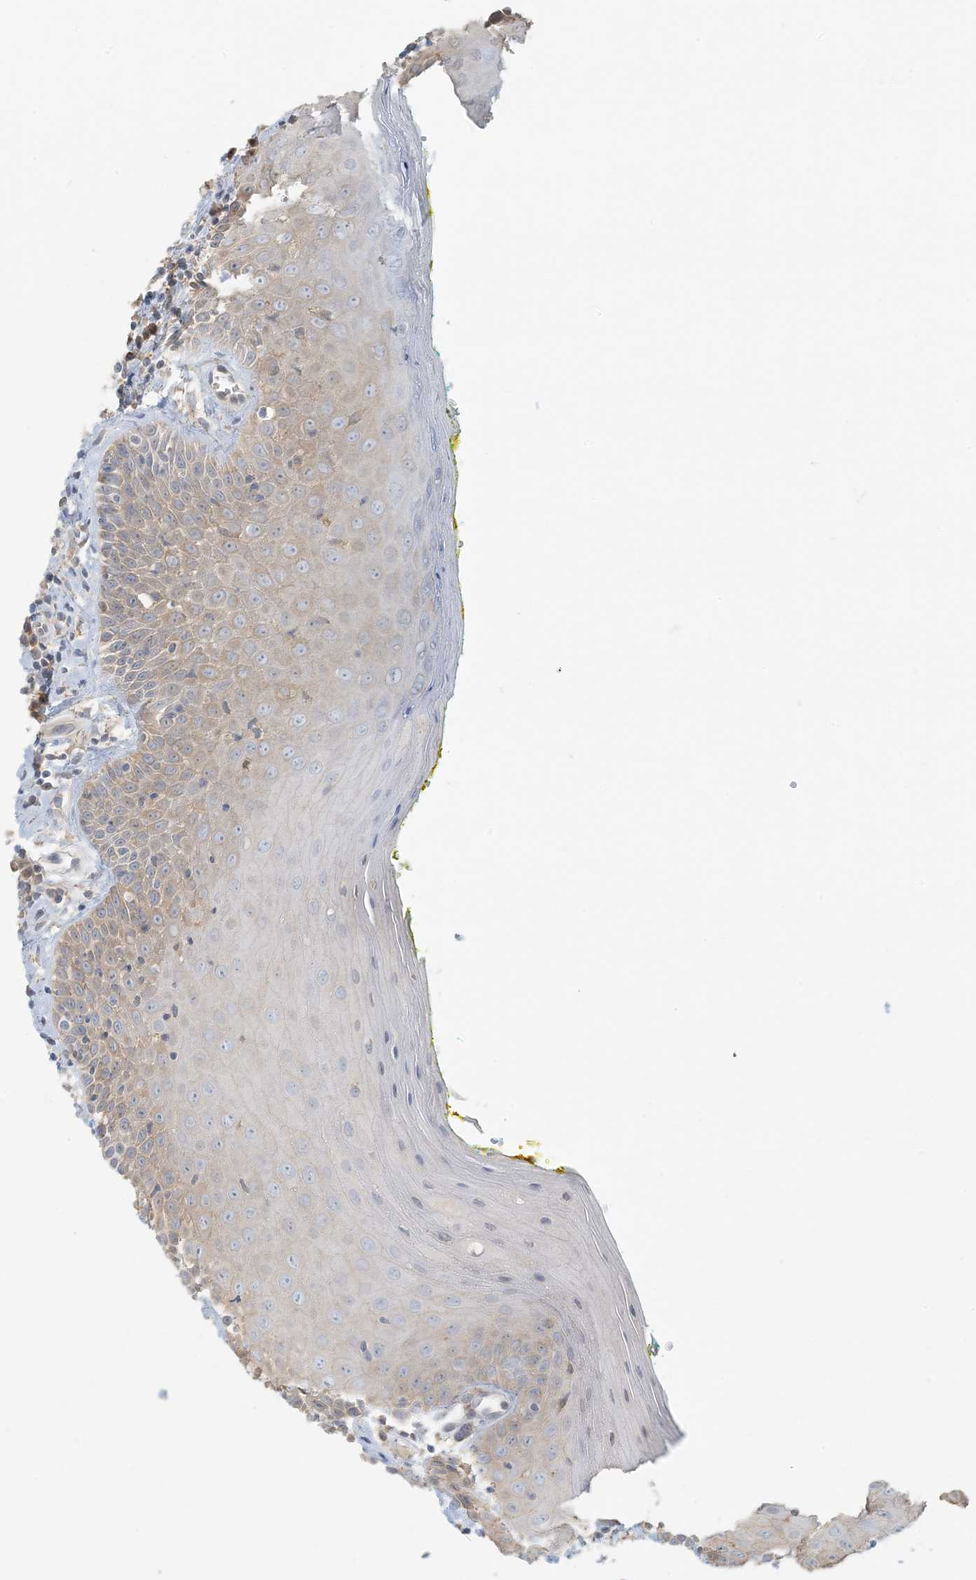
{"staining": {"intensity": "moderate", "quantity": "25%-75%", "location": "cytoplasmic/membranous"}, "tissue": "oral mucosa", "cell_type": "Squamous epithelial cells", "image_type": "normal", "snomed": [{"axis": "morphology", "description": "Normal tissue, NOS"}, {"axis": "morphology", "description": "Squamous cell carcinoma, NOS"}, {"axis": "topography", "description": "Oral tissue"}, {"axis": "topography", "description": "Head-Neck"}], "caption": "IHC of benign oral mucosa shows medium levels of moderate cytoplasmic/membranous expression in about 25%-75% of squamous epithelial cells.", "gene": "HACL1", "patient": {"sex": "female", "age": 70}}